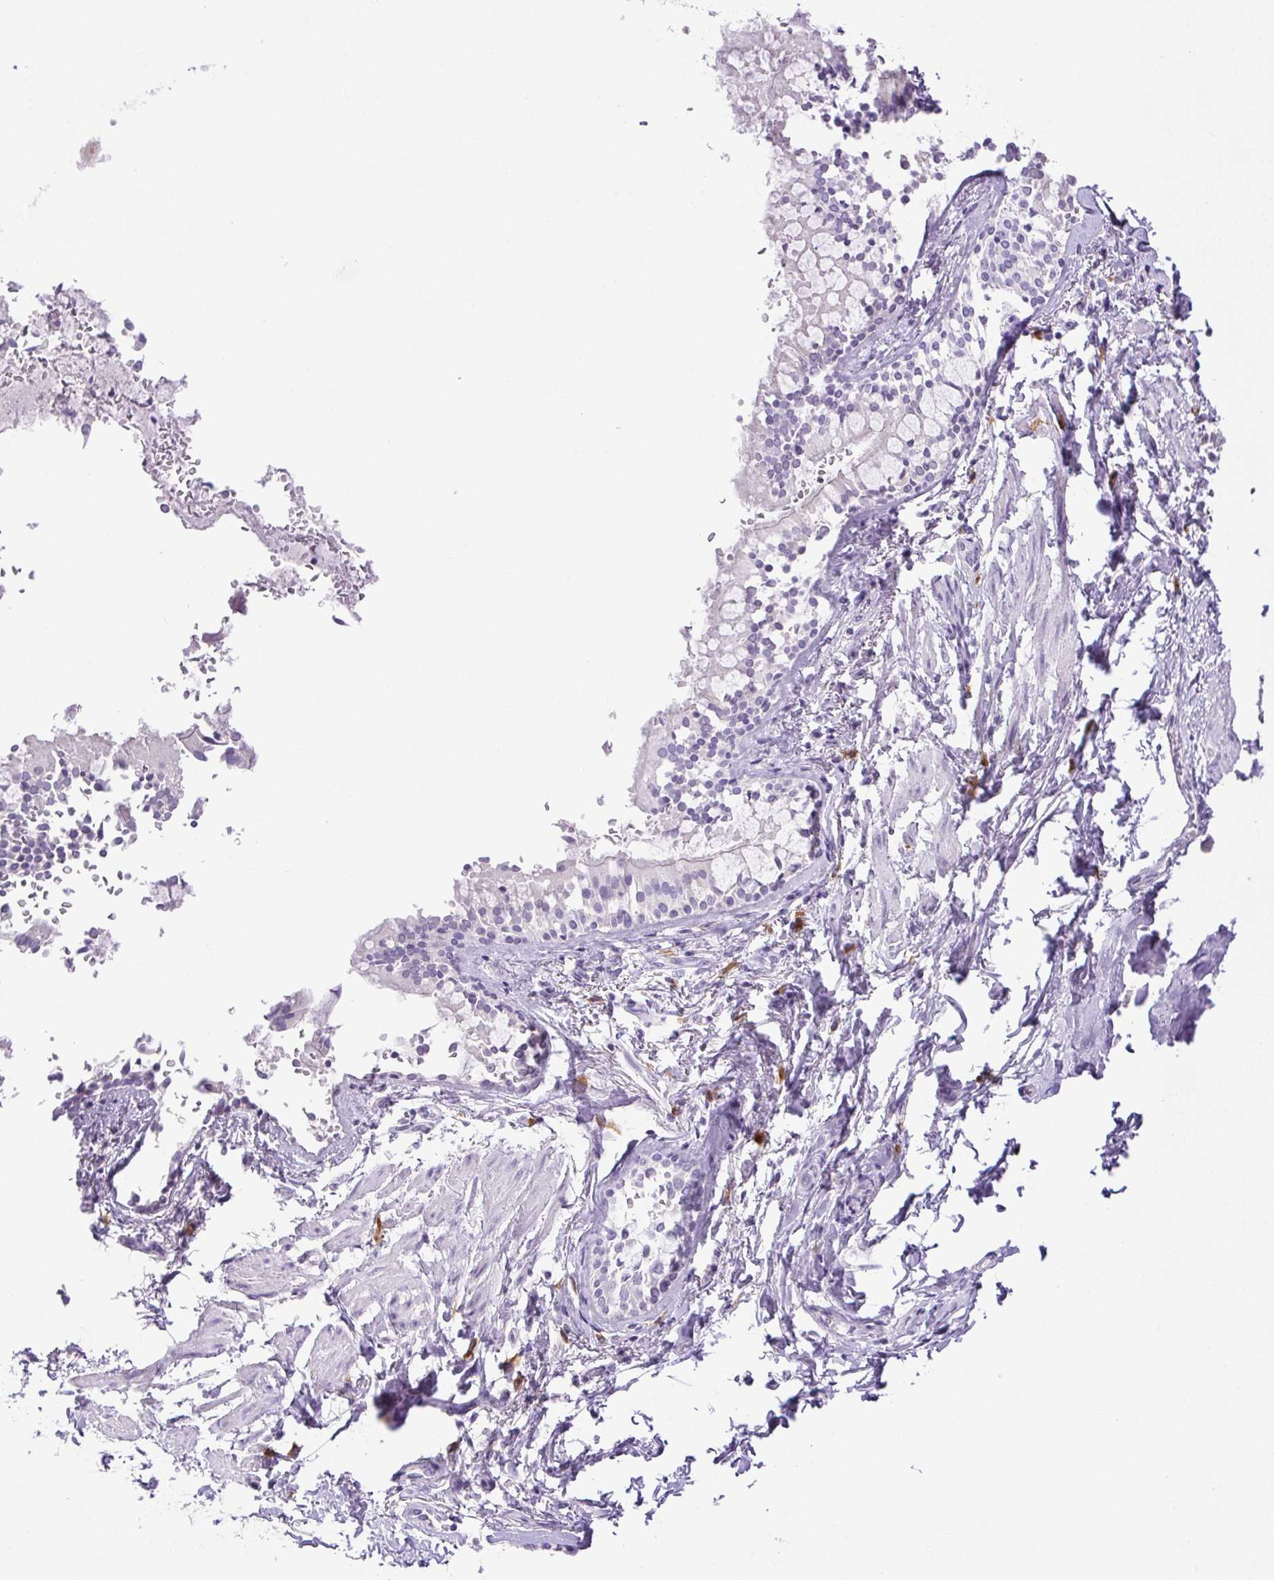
{"staining": {"intensity": "negative", "quantity": "none", "location": "none"}, "tissue": "adipose tissue", "cell_type": "Adipocytes", "image_type": "normal", "snomed": [{"axis": "morphology", "description": "Normal tissue, NOS"}, {"axis": "topography", "description": "Cartilage tissue"}, {"axis": "topography", "description": "Bronchus"}, {"axis": "topography", "description": "Peripheral nerve tissue"}], "caption": "High magnification brightfield microscopy of unremarkable adipose tissue stained with DAB (brown) and counterstained with hematoxylin (blue): adipocytes show no significant staining. The staining is performed using DAB brown chromogen with nuclei counter-stained in using hematoxylin.", "gene": "PAPPA2", "patient": {"sex": "male", "age": 67}}